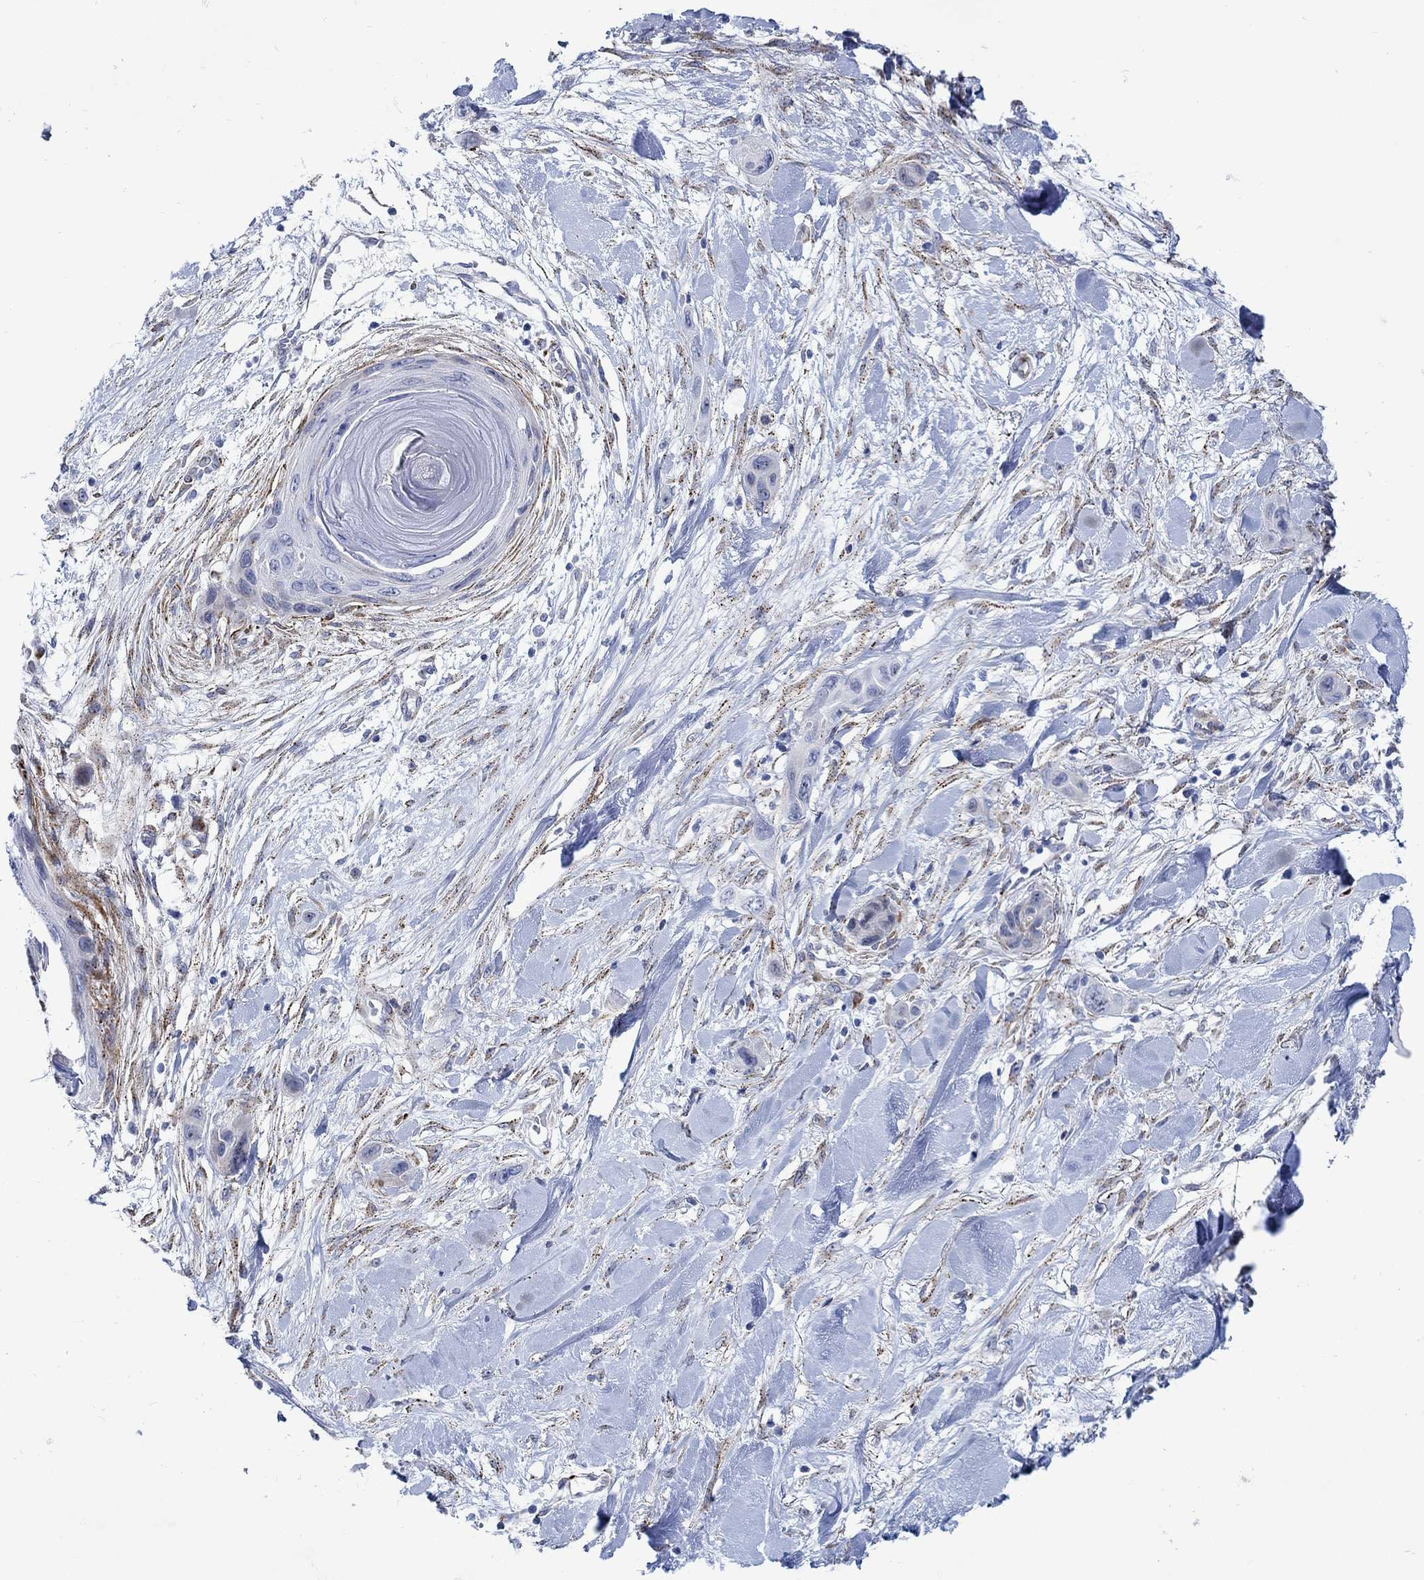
{"staining": {"intensity": "negative", "quantity": "none", "location": "none"}, "tissue": "skin cancer", "cell_type": "Tumor cells", "image_type": "cancer", "snomed": [{"axis": "morphology", "description": "Squamous cell carcinoma, NOS"}, {"axis": "topography", "description": "Skin"}], "caption": "Human skin cancer (squamous cell carcinoma) stained for a protein using immunohistochemistry demonstrates no positivity in tumor cells.", "gene": "KSR2", "patient": {"sex": "male", "age": 79}}